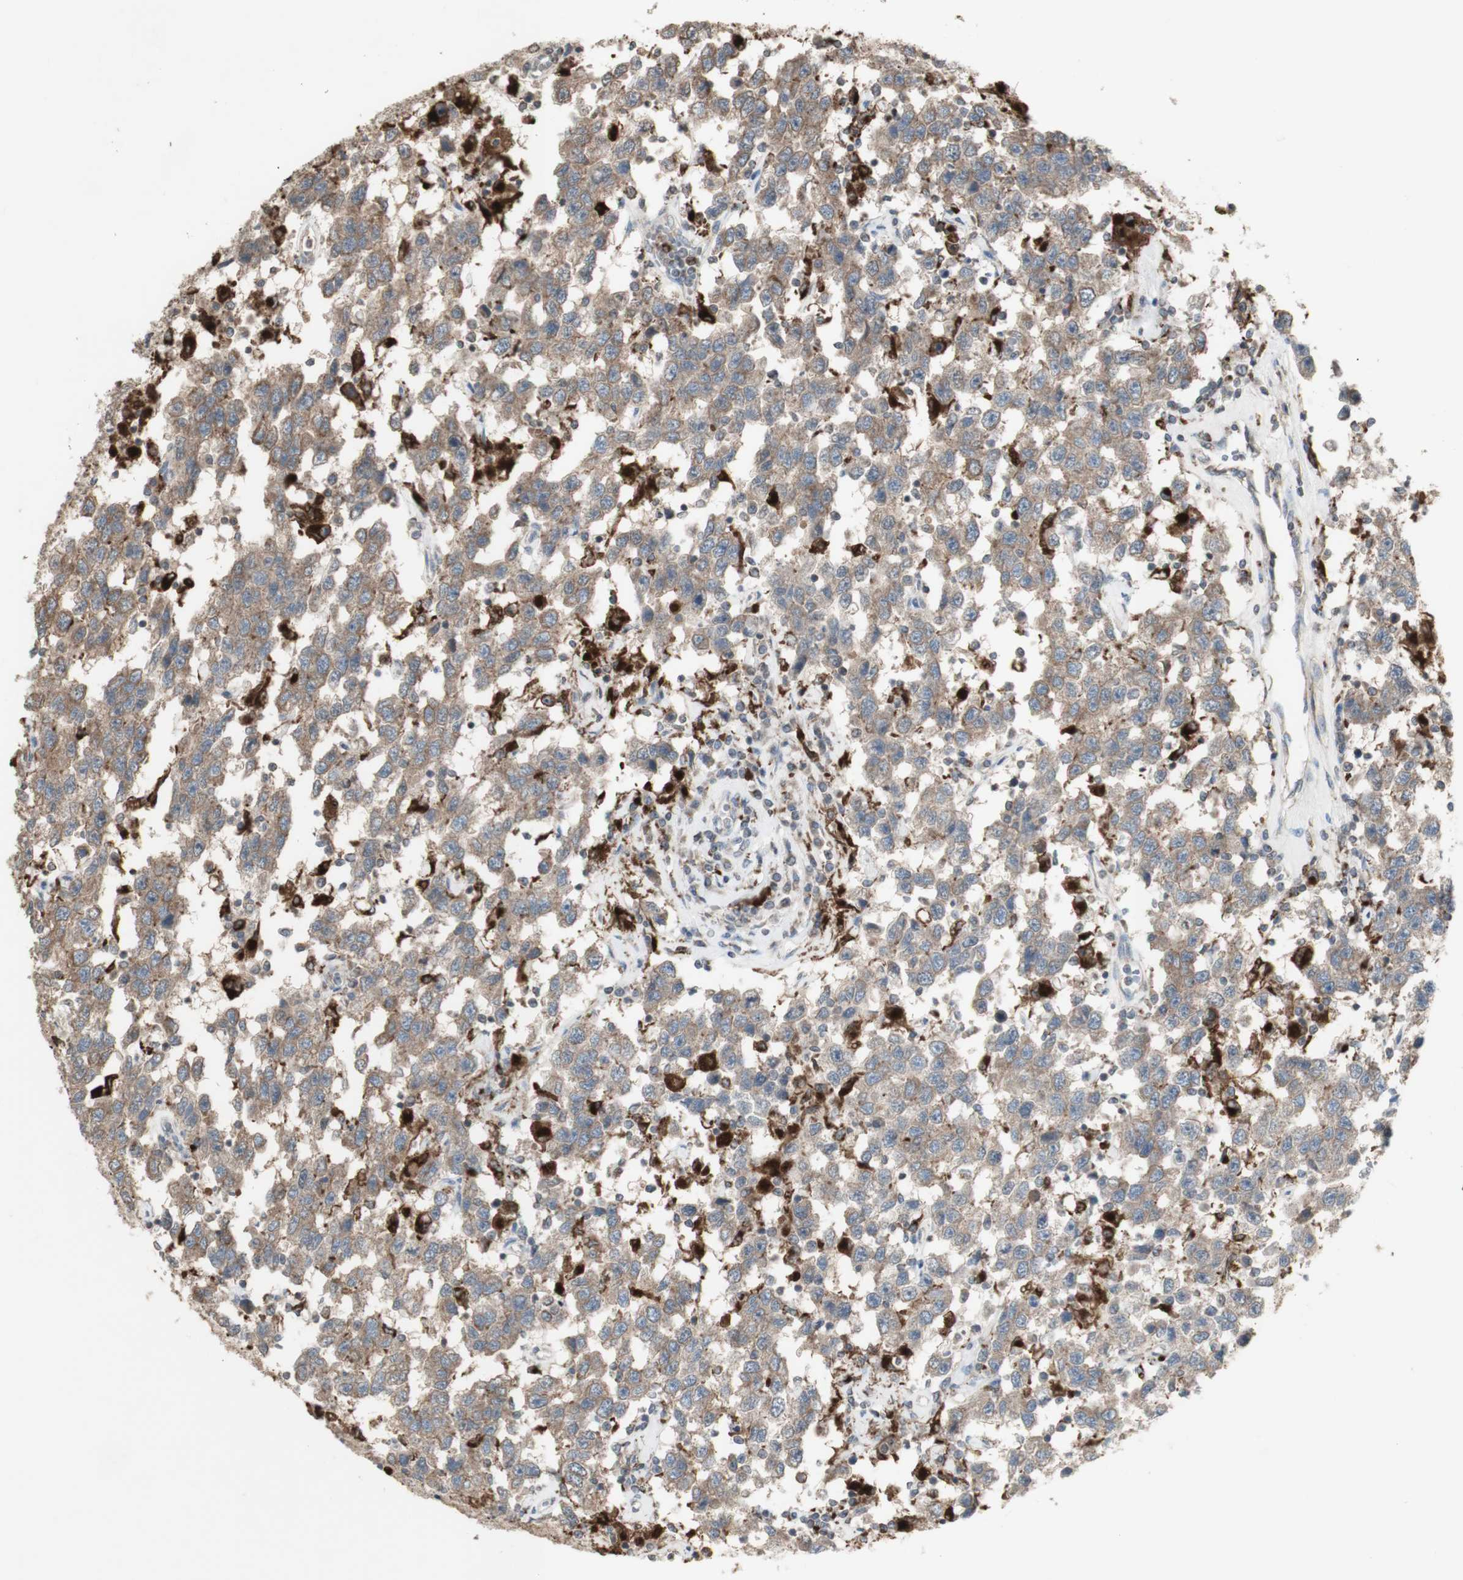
{"staining": {"intensity": "weak", "quantity": ">75%", "location": "cytoplasmic/membranous"}, "tissue": "testis cancer", "cell_type": "Tumor cells", "image_type": "cancer", "snomed": [{"axis": "morphology", "description": "Seminoma, NOS"}, {"axis": "topography", "description": "Testis"}], "caption": "A brown stain shows weak cytoplasmic/membranous staining of a protein in human seminoma (testis) tumor cells.", "gene": "ATP6V1E1", "patient": {"sex": "male", "age": 41}}